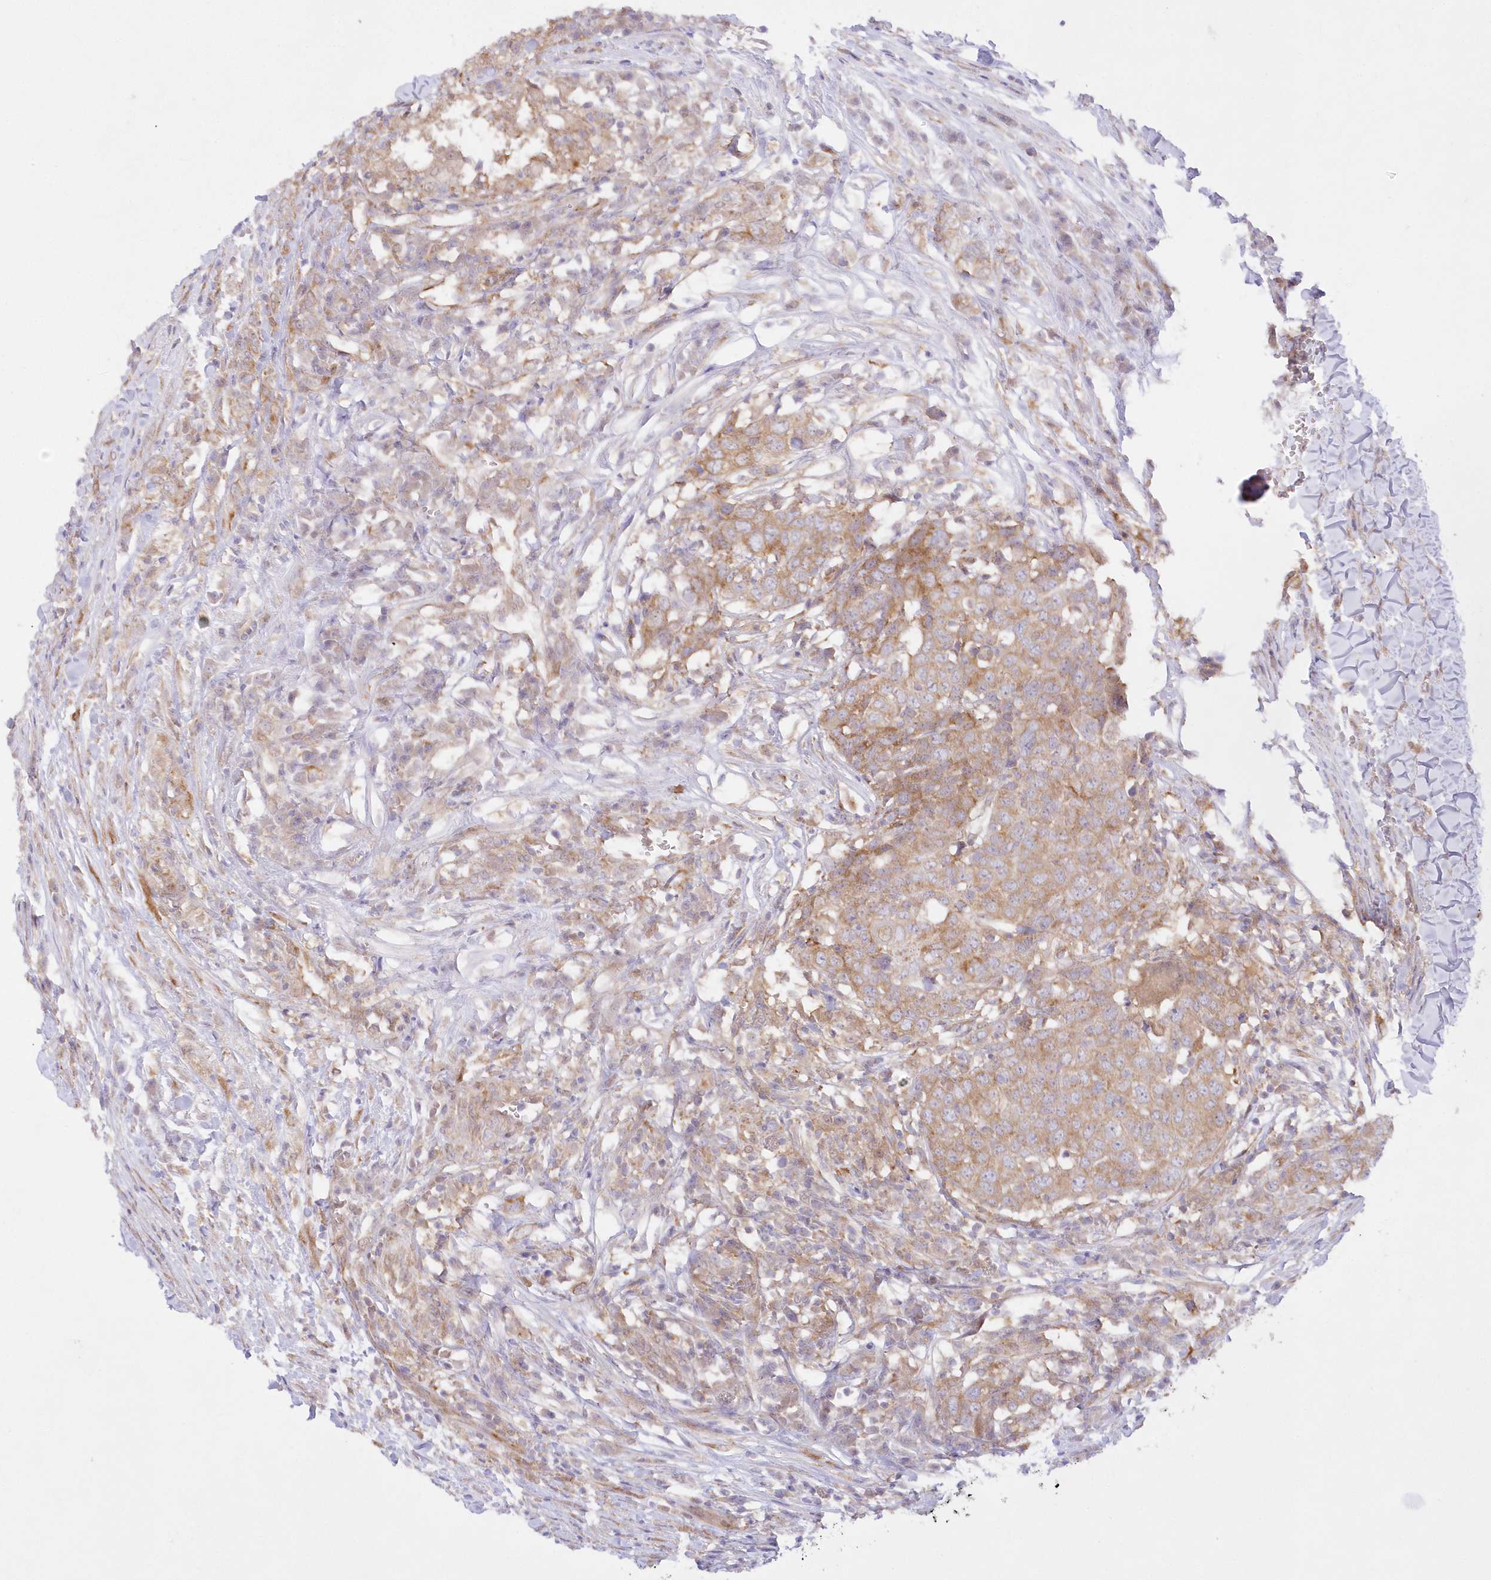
{"staining": {"intensity": "moderate", "quantity": "25%-75%", "location": "cytoplasmic/membranous"}, "tissue": "head and neck cancer", "cell_type": "Tumor cells", "image_type": "cancer", "snomed": [{"axis": "morphology", "description": "Squamous cell carcinoma, NOS"}, {"axis": "topography", "description": "Head-Neck"}], "caption": "Protein staining by immunohistochemistry exhibits moderate cytoplasmic/membranous positivity in approximately 25%-75% of tumor cells in head and neck cancer (squamous cell carcinoma). The staining is performed using DAB (3,3'-diaminobenzidine) brown chromogen to label protein expression. The nuclei are counter-stained blue using hematoxylin.", "gene": "RNPEP", "patient": {"sex": "male", "age": 66}}